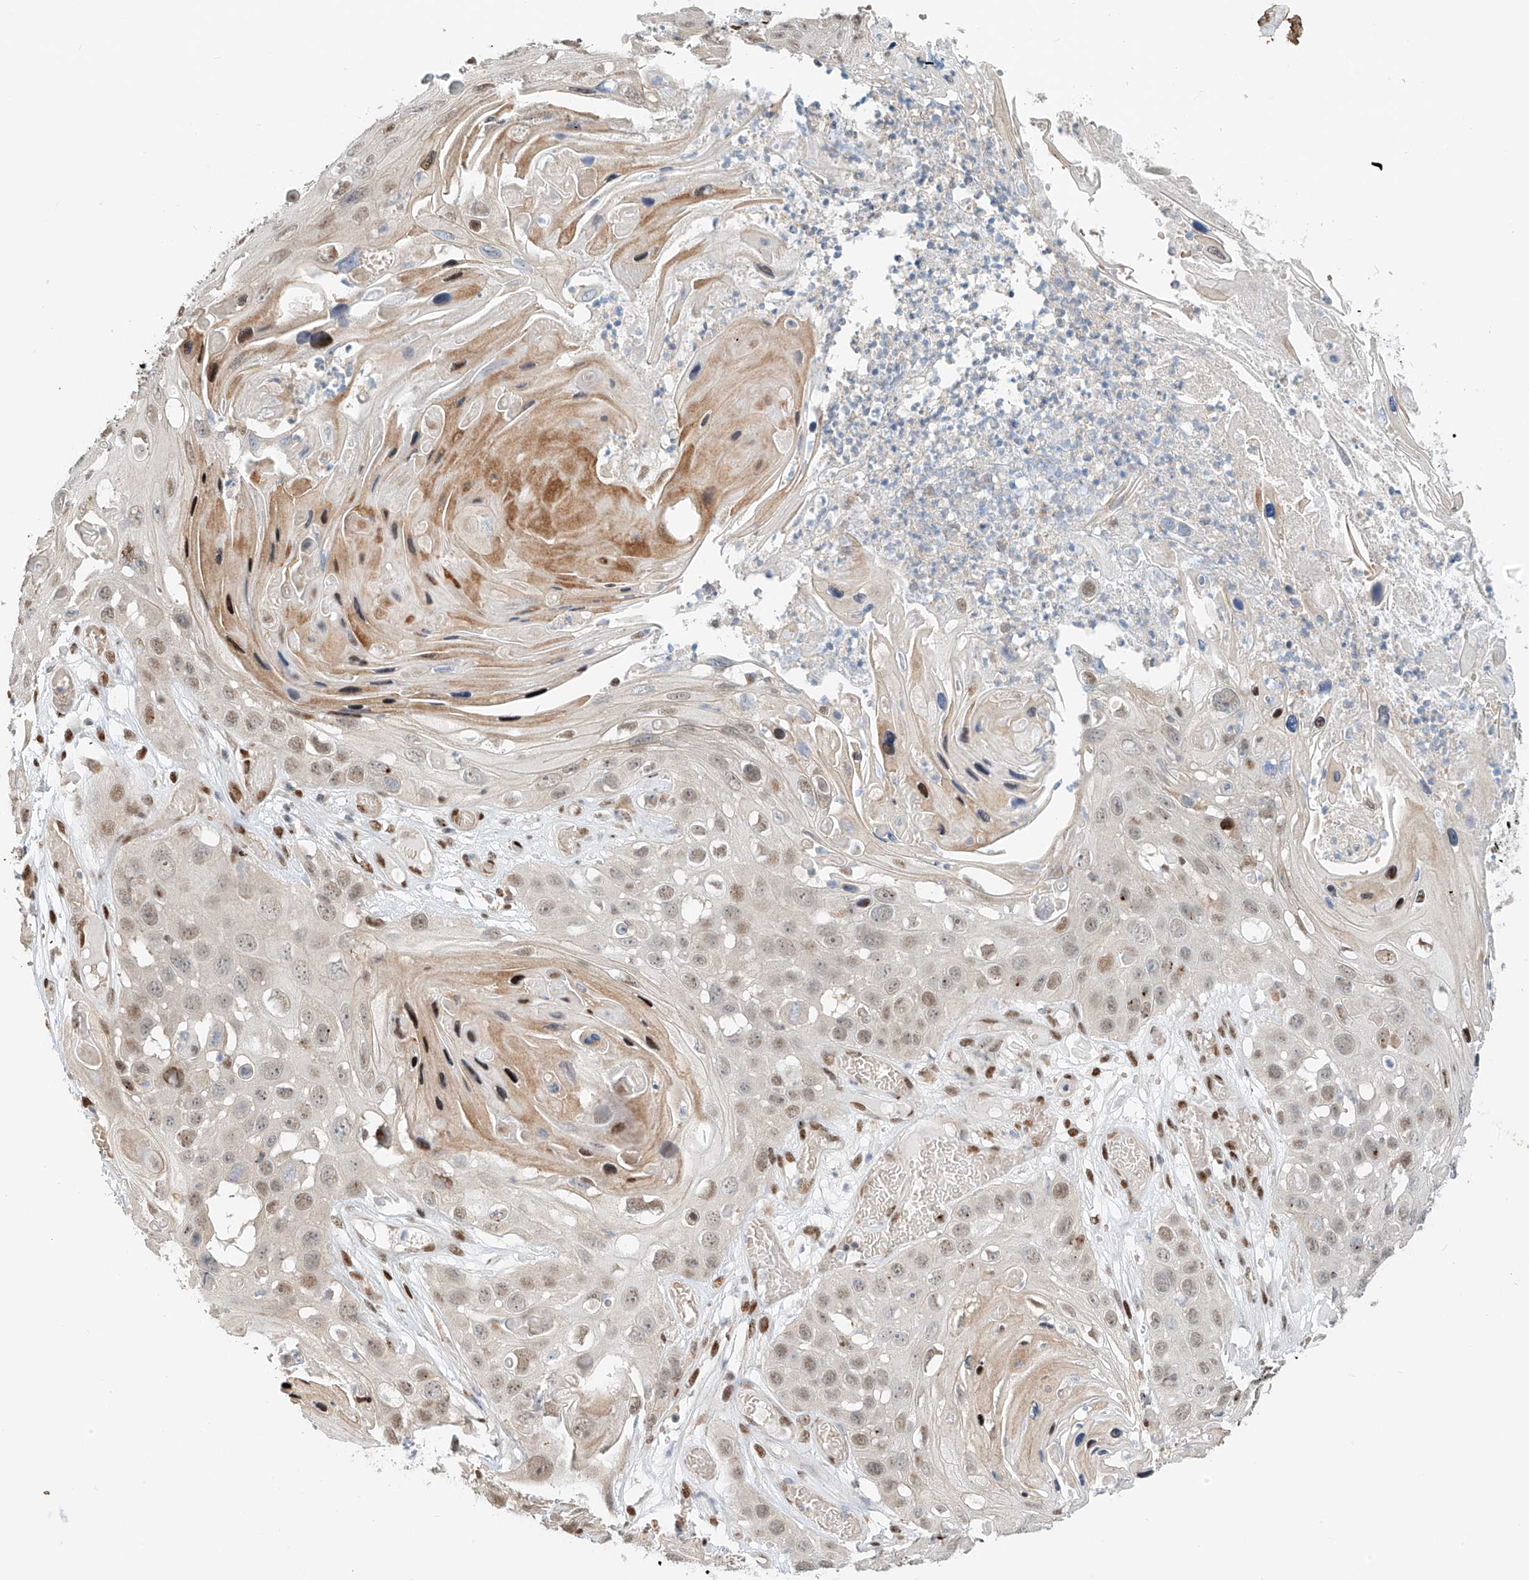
{"staining": {"intensity": "weak", "quantity": "25%-75%", "location": "nuclear"}, "tissue": "skin cancer", "cell_type": "Tumor cells", "image_type": "cancer", "snomed": [{"axis": "morphology", "description": "Squamous cell carcinoma, NOS"}, {"axis": "topography", "description": "Skin"}], "caption": "Immunohistochemical staining of human skin squamous cell carcinoma reveals low levels of weak nuclear protein staining in about 25%-75% of tumor cells.", "gene": "ZNF514", "patient": {"sex": "male", "age": 55}}